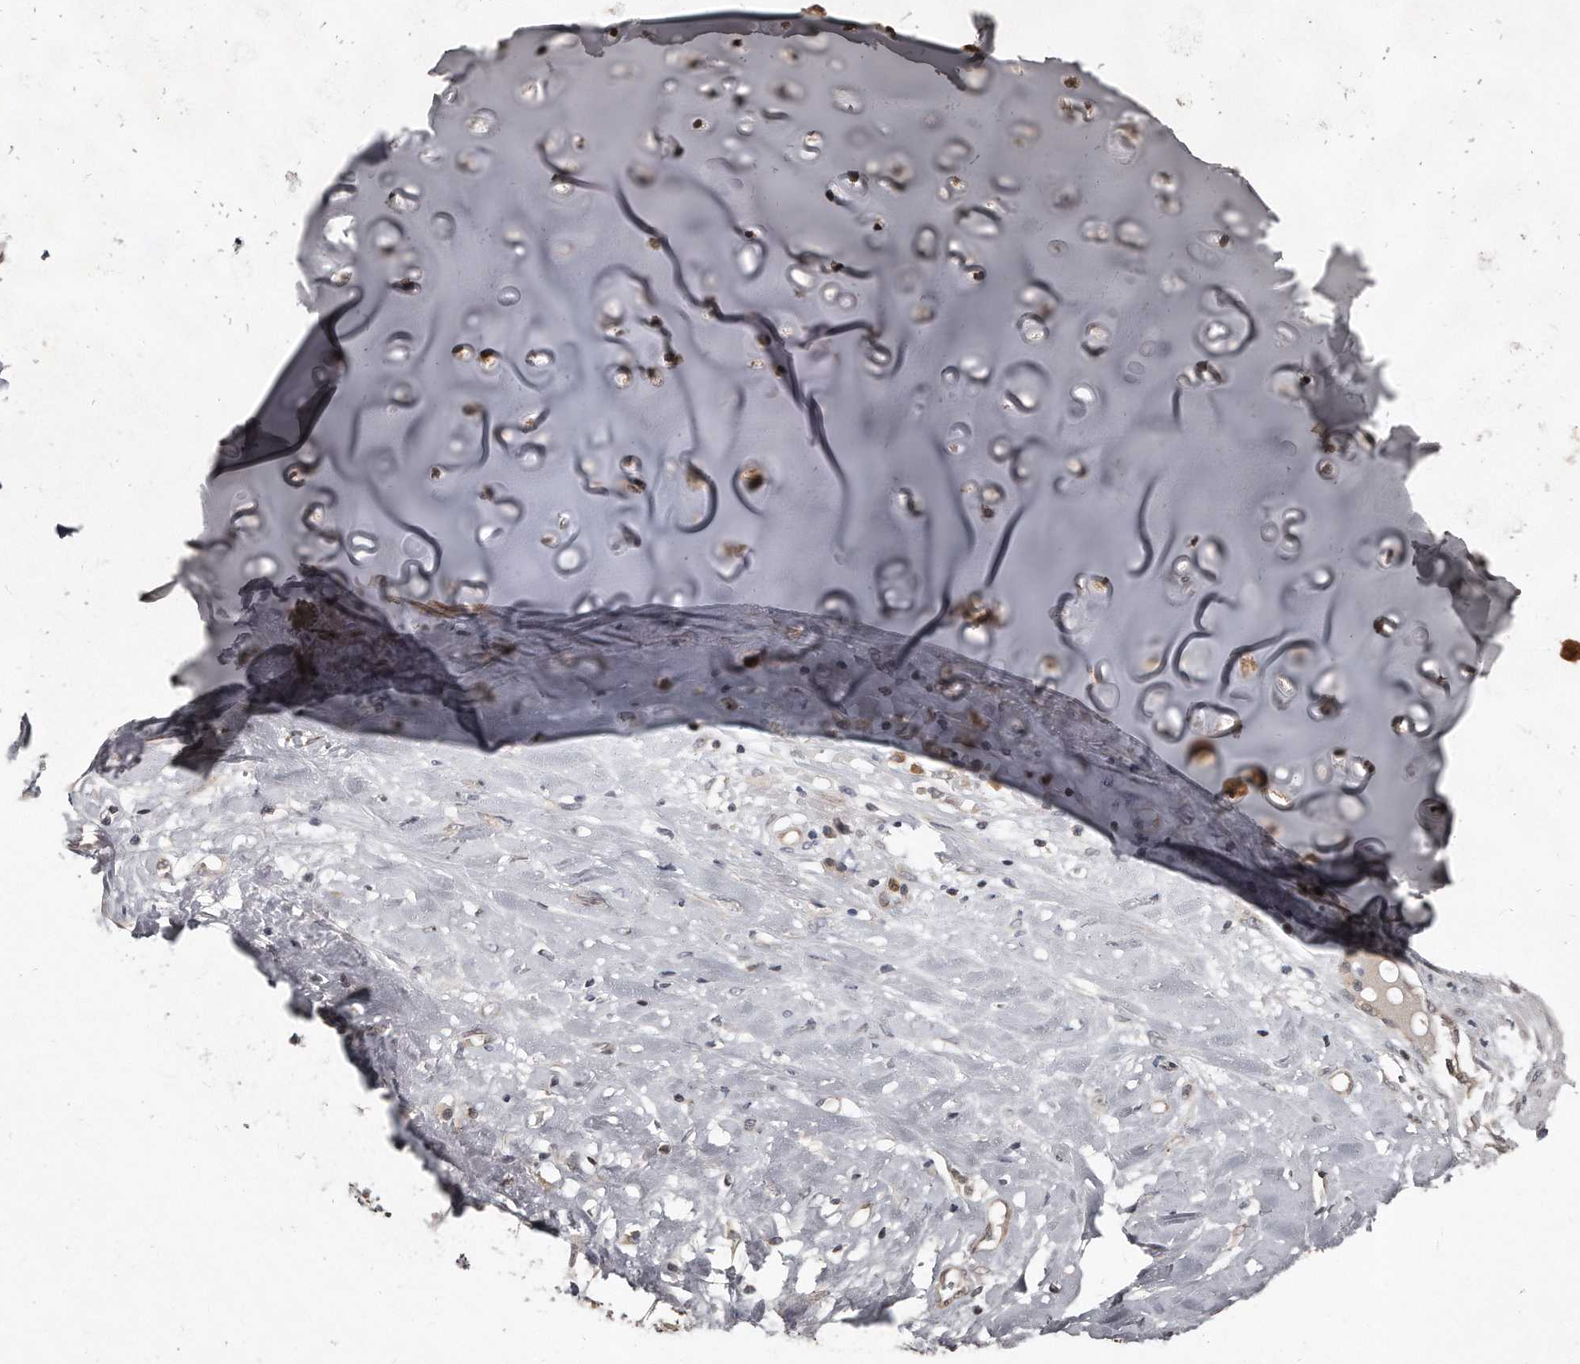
{"staining": {"intensity": "negative", "quantity": "none", "location": "none"}, "tissue": "adipose tissue", "cell_type": "Adipocytes", "image_type": "normal", "snomed": [{"axis": "morphology", "description": "Normal tissue, NOS"}, {"axis": "morphology", "description": "Basal cell carcinoma"}, {"axis": "topography", "description": "Cartilage tissue"}, {"axis": "topography", "description": "Nasopharynx"}, {"axis": "topography", "description": "Oral tissue"}], "caption": "IHC histopathology image of normal adipose tissue stained for a protein (brown), which shows no positivity in adipocytes.", "gene": "GCH1", "patient": {"sex": "female", "age": 77}}